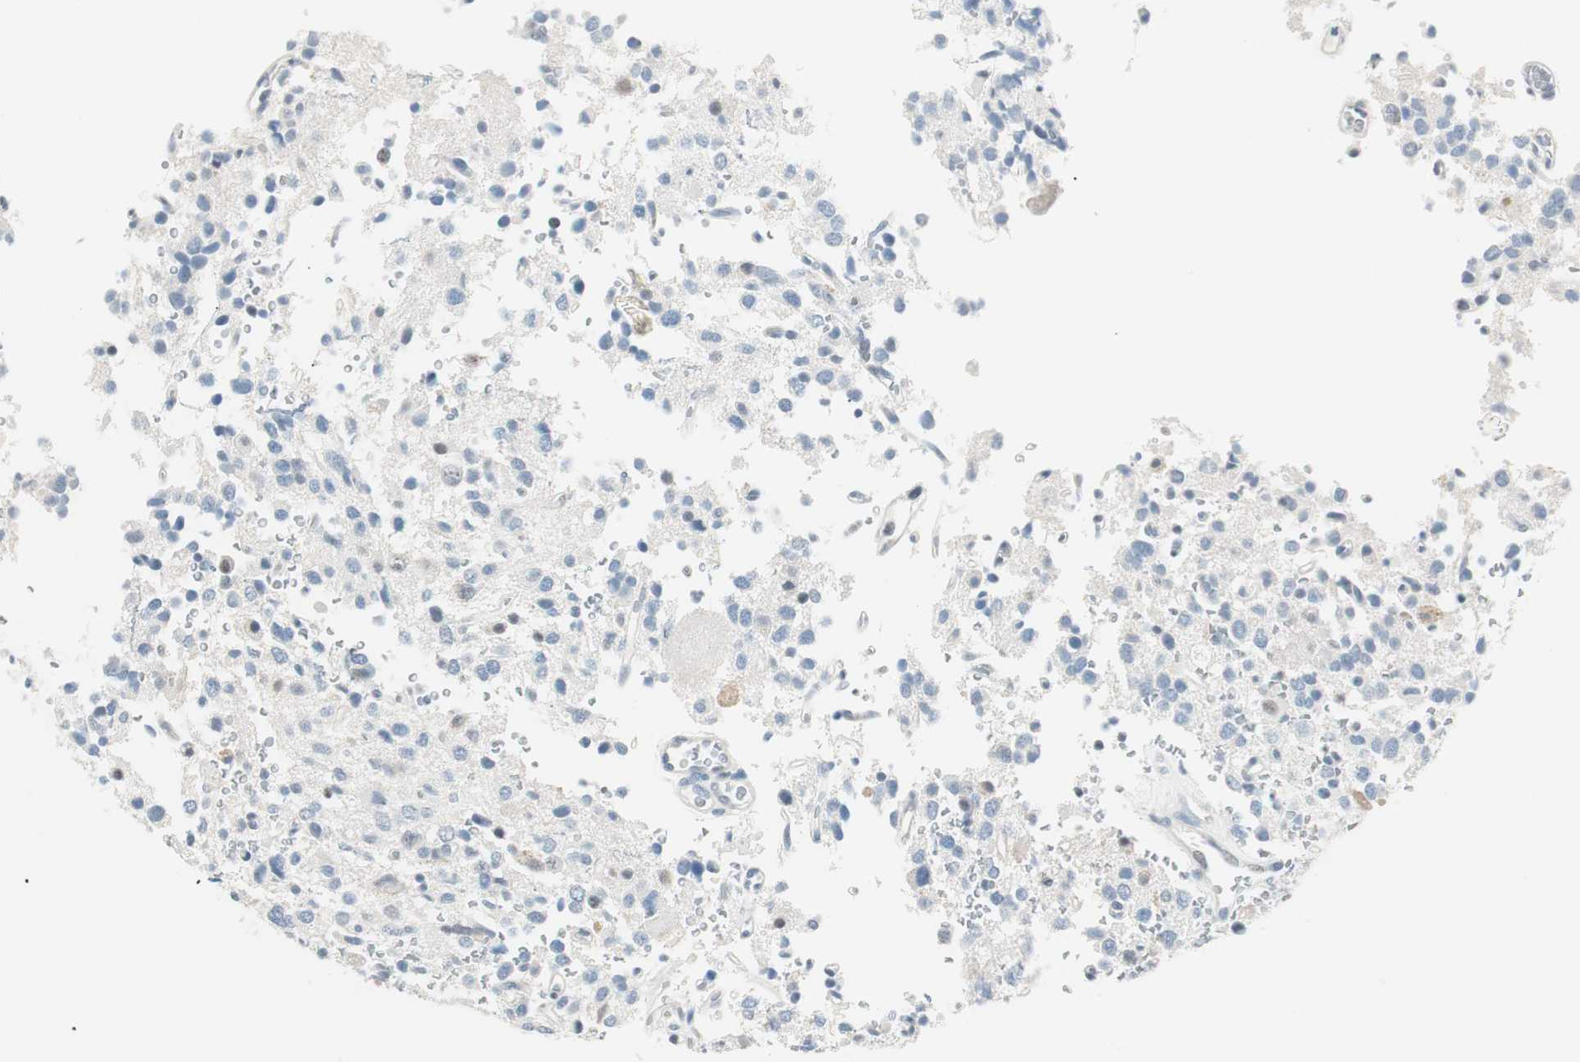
{"staining": {"intensity": "negative", "quantity": "none", "location": "none"}, "tissue": "glioma", "cell_type": "Tumor cells", "image_type": "cancer", "snomed": [{"axis": "morphology", "description": "Glioma, malignant, High grade"}, {"axis": "topography", "description": "Brain"}], "caption": "Immunohistochemistry (IHC) photomicrograph of neoplastic tissue: glioma stained with DAB exhibits no significant protein positivity in tumor cells.", "gene": "HOXB13", "patient": {"sex": "male", "age": 47}}